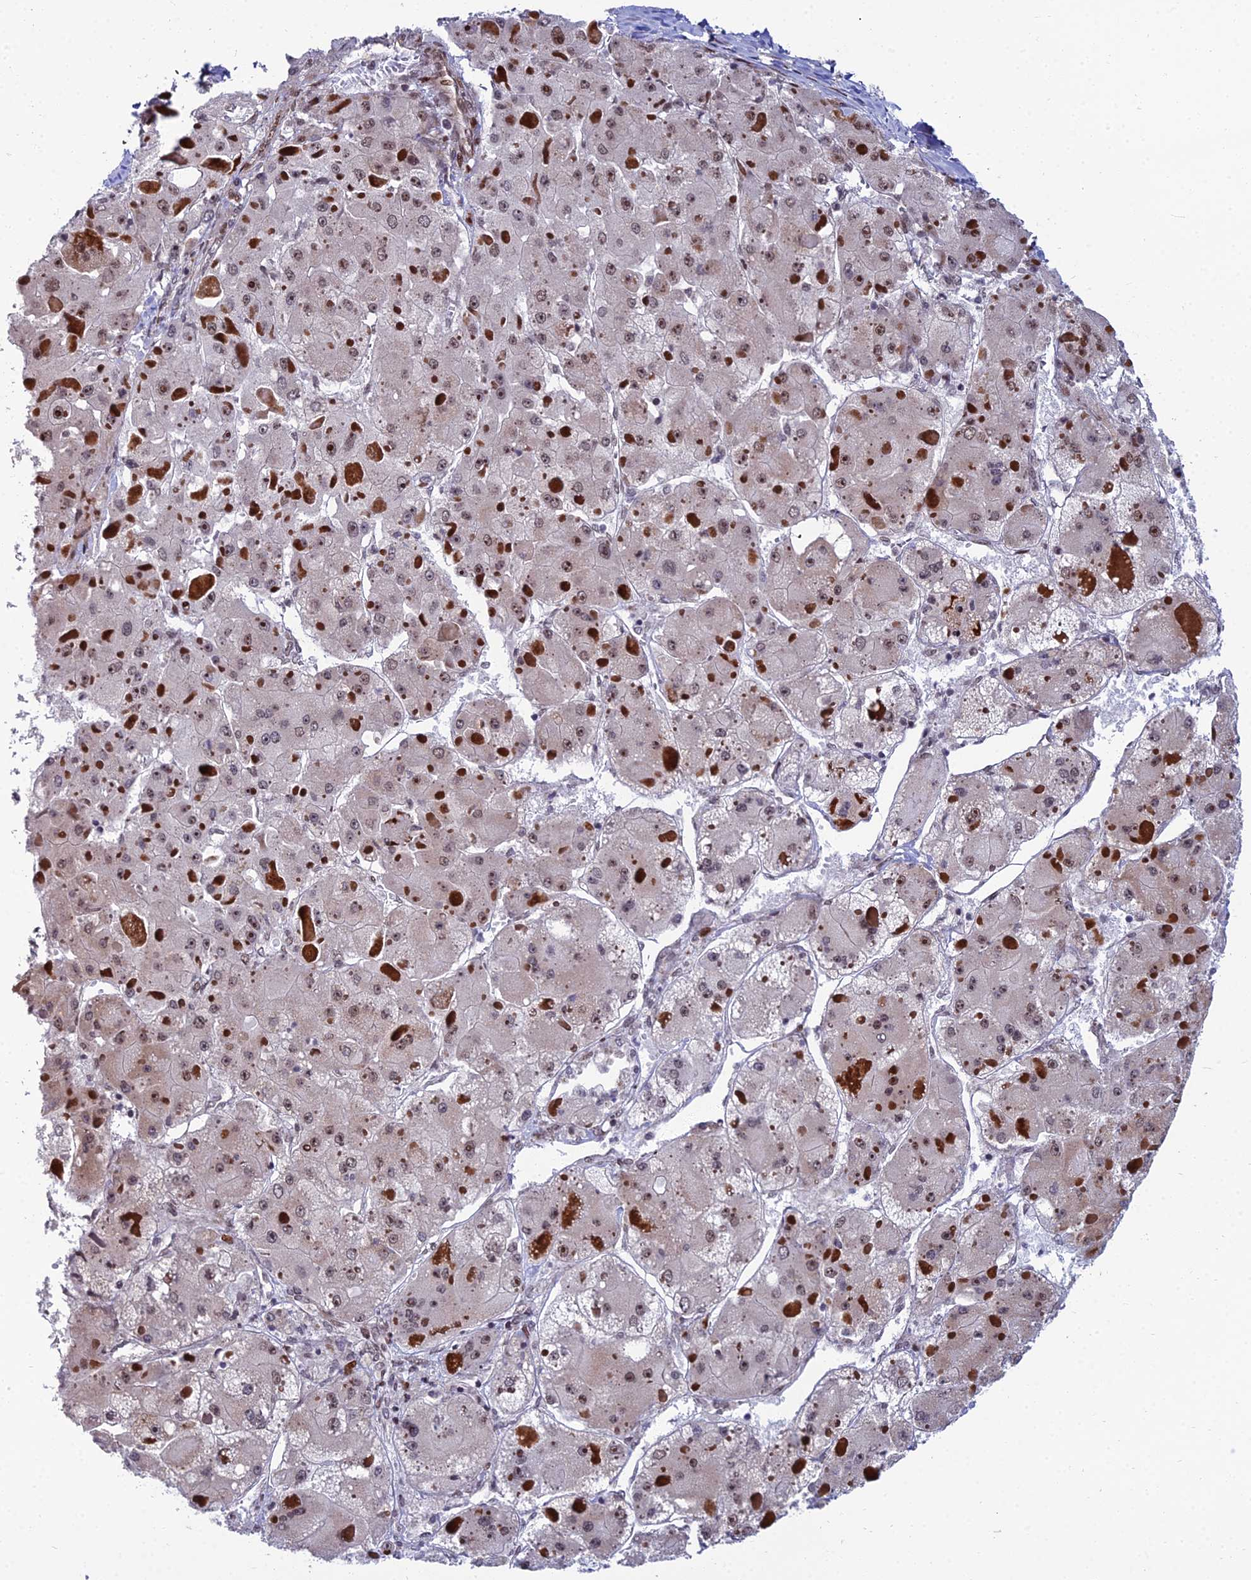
{"staining": {"intensity": "weak", "quantity": "25%-75%", "location": "nuclear"}, "tissue": "liver cancer", "cell_type": "Tumor cells", "image_type": "cancer", "snomed": [{"axis": "morphology", "description": "Carcinoma, Hepatocellular, NOS"}, {"axis": "topography", "description": "Liver"}], "caption": "A high-resolution micrograph shows immunohistochemistry (IHC) staining of liver hepatocellular carcinoma, which shows weak nuclear positivity in approximately 25%-75% of tumor cells. (Brightfield microscopy of DAB IHC at high magnification).", "gene": "ZNF668", "patient": {"sex": "female", "age": 73}}